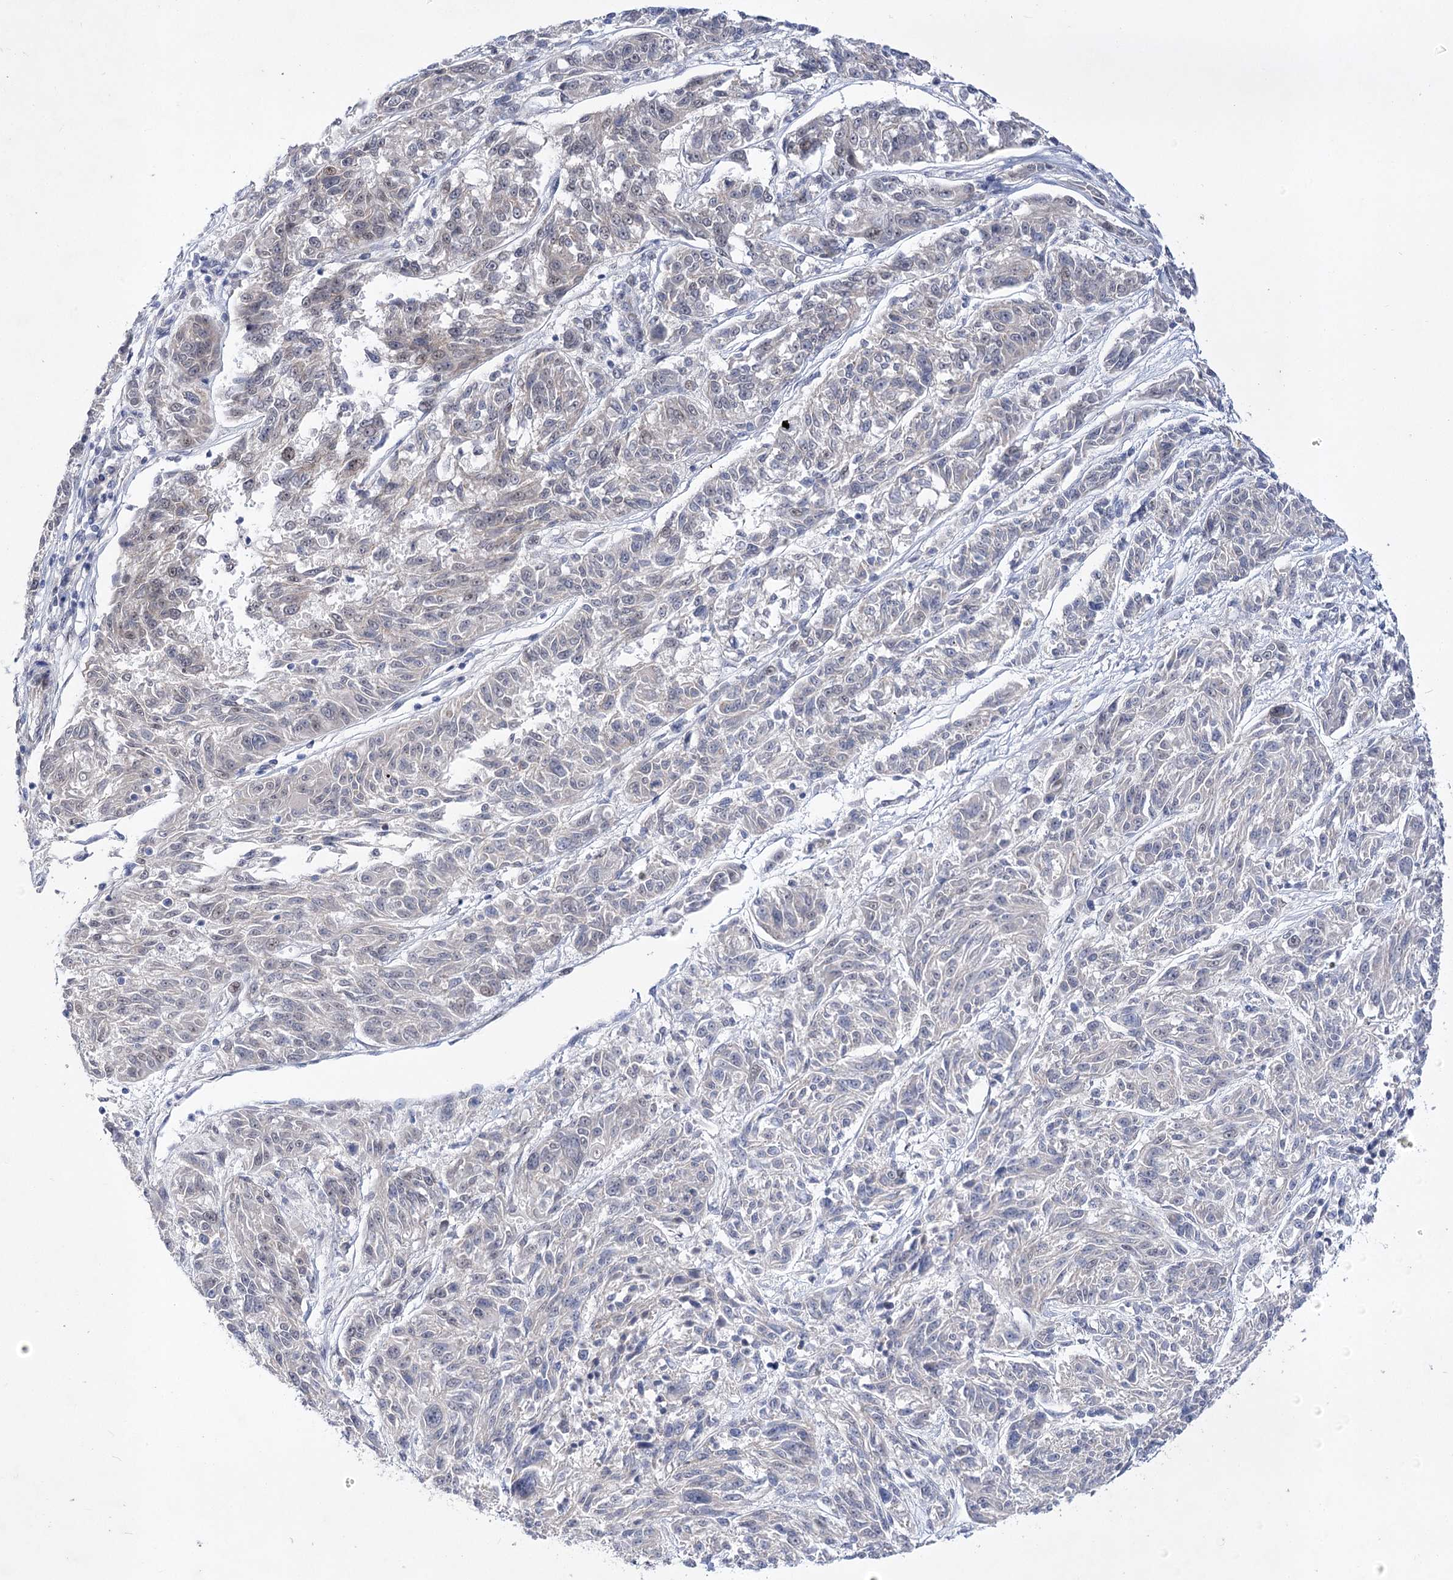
{"staining": {"intensity": "negative", "quantity": "none", "location": "none"}, "tissue": "melanoma", "cell_type": "Tumor cells", "image_type": "cancer", "snomed": [{"axis": "morphology", "description": "Malignant melanoma, NOS"}, {"axis": "topography", "description": "Skin"}], "caption": "A high-resolution micrograph shows immunohistochemistry staining of melanoma, which displays no significant expression in tumor cells. (Immunohistochemistry, brightfield microscopy, high magnification).", "gene": "ARHGAP32", "patient": {"sex": "male", "age": 53}}